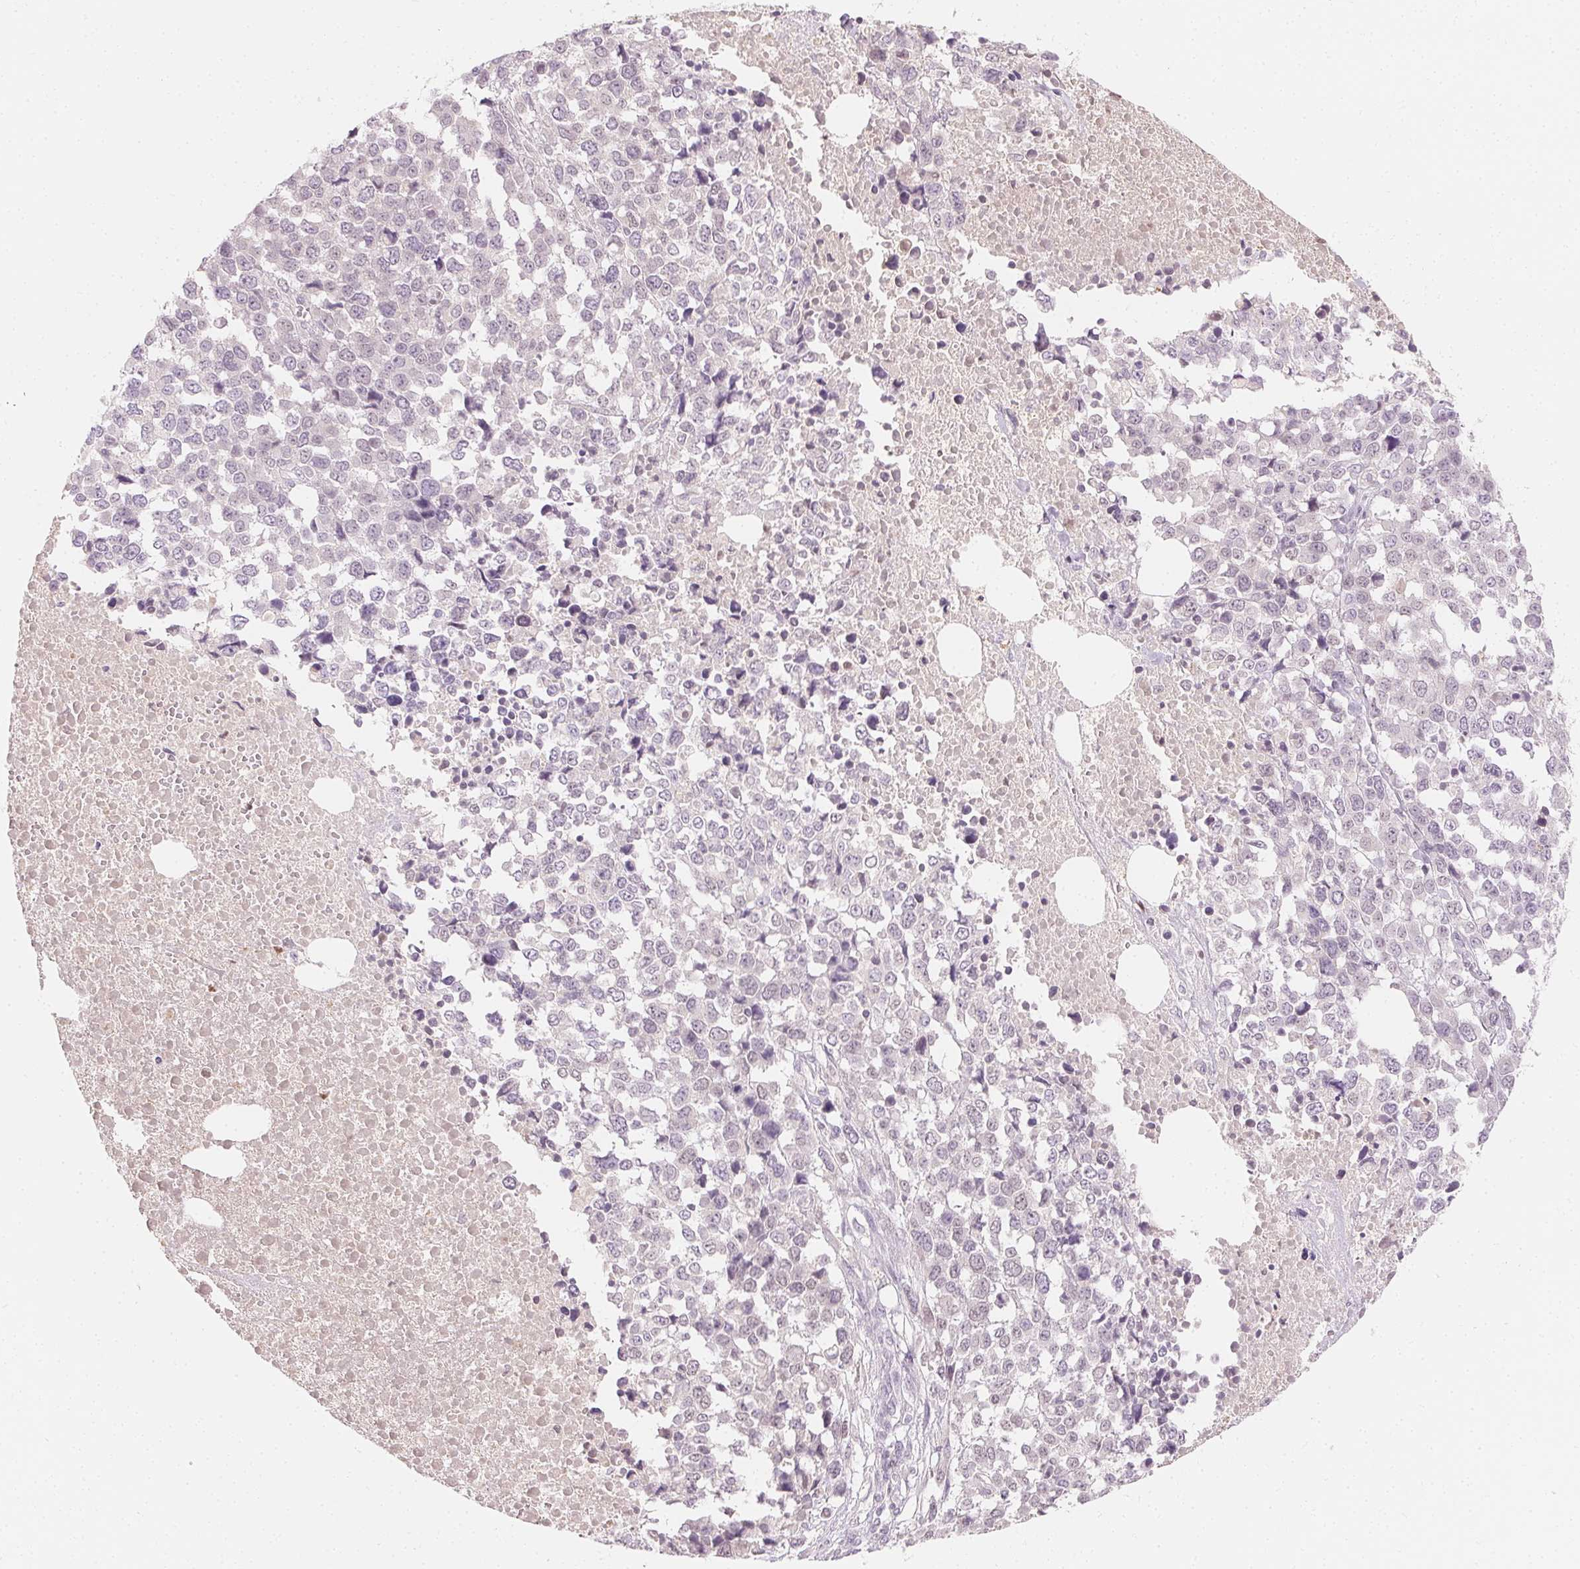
{"staining": {"intensity": "negative", "quantity": "none", "location": "none"}, "tissue": "melanoma", "cell_type": "Tumor cells", "image_type": "cancer", "snomed": [{"axis": "morphology", "description": "Malignant melanoma, Metastatic site"}, {"axis": "topography", "description": "Skin"}], "caption": "Protein analysis of melanoma reveals no significant expression in tumor cells. Brightfield microscopy of immunohistochemistry stained with DAB (3,3'-diaminobenzidine) (brown) and hematoxylin (blue), captured at high magnification.", "gene": "AFM", "patient": {"sex": "male", "age": 84}}